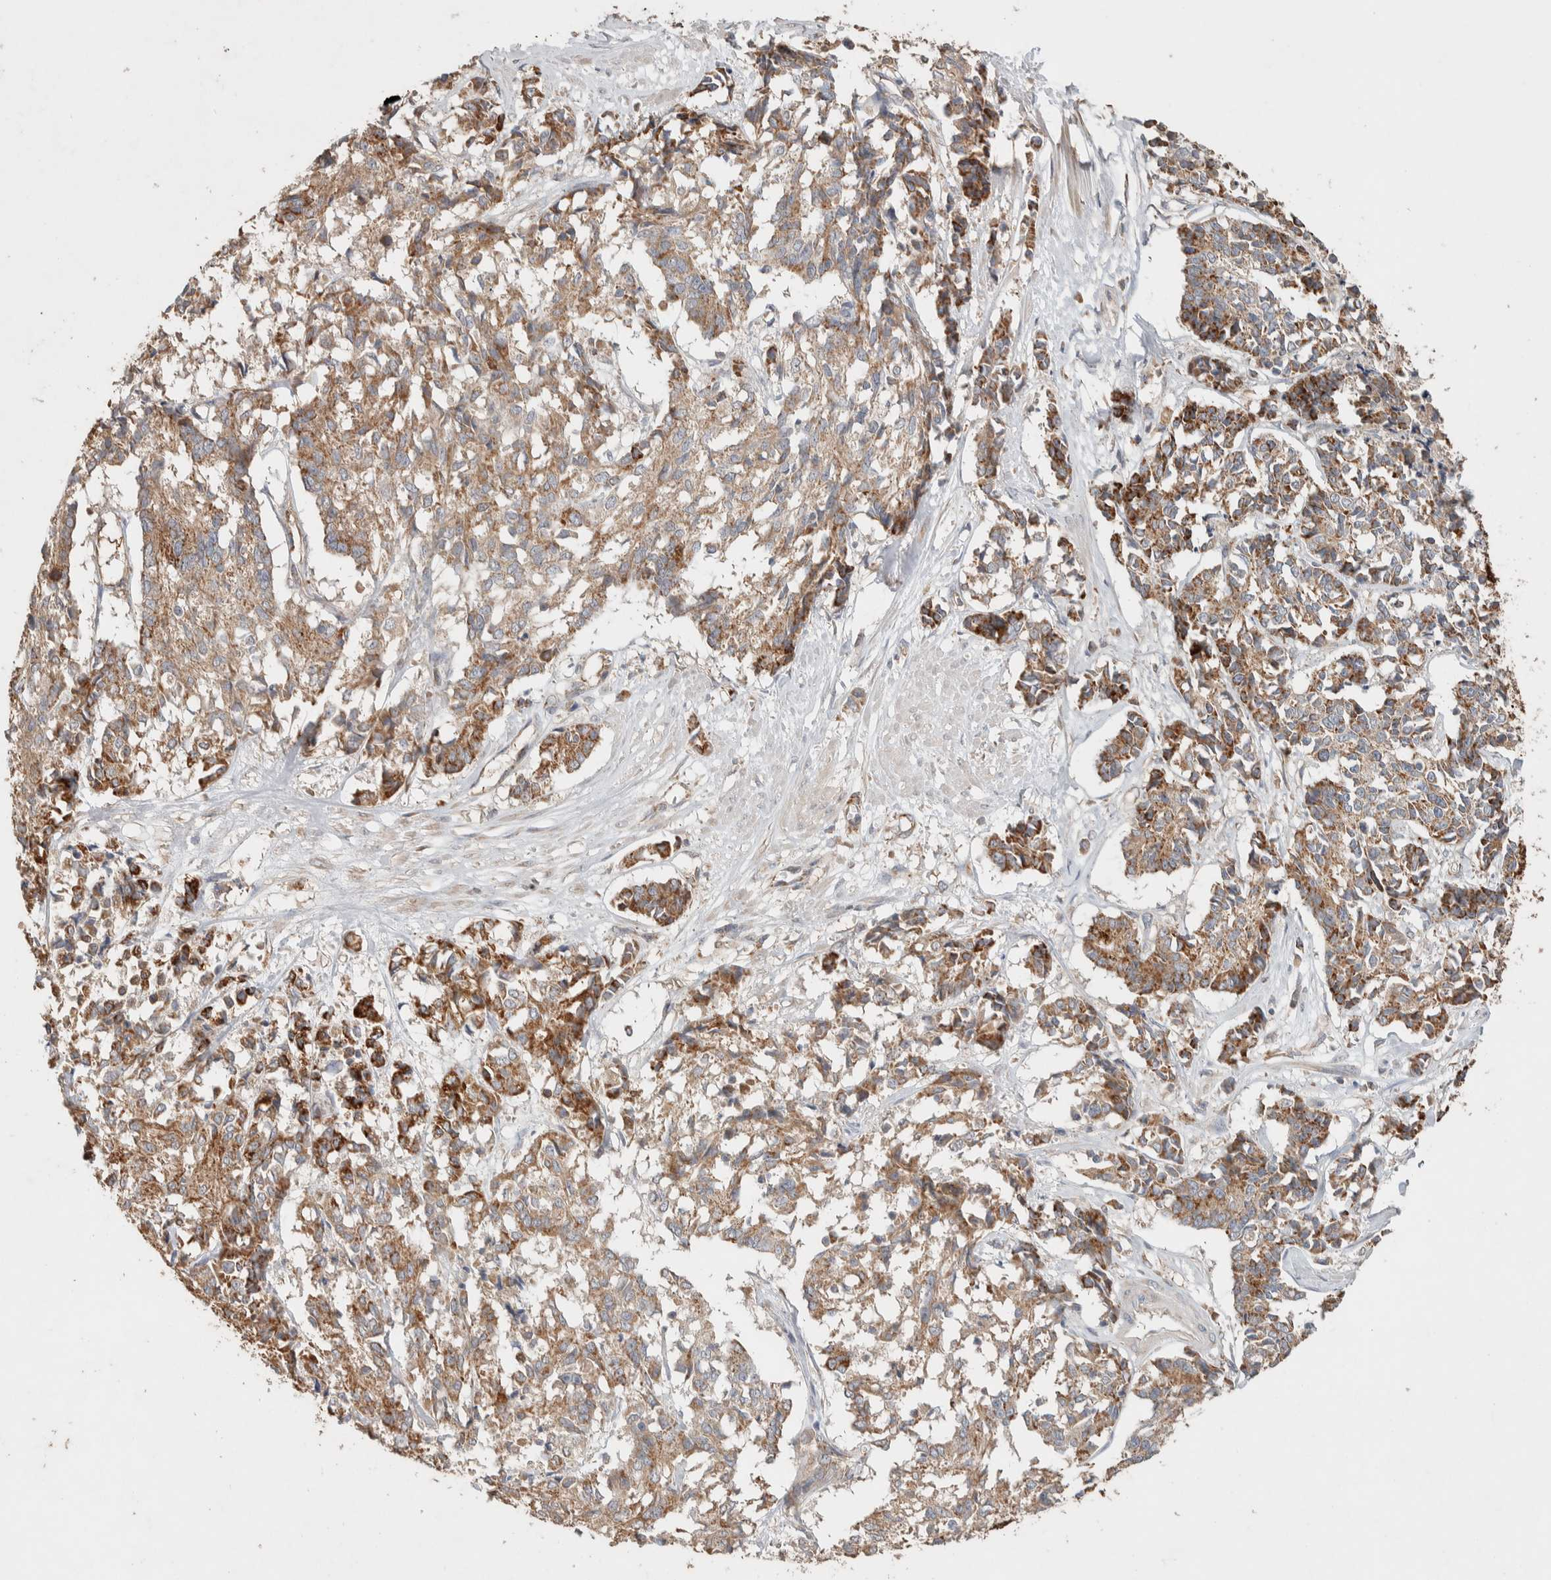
{"staining": {"intensity": "moderate", "quantity": ">75%", "location": "cytoplasmic/membranous"}, "tissue": "cervical cancer", "cell_type": "Tumor cells", "image_type": "cancer", "snomed": [{"axis": "morphology", "description": "Squamous cell carcinoma, NOS"}, {"axis": "topography", "description": "Cervix"}], "caption": "Cervical cancer (squamous cell carcinoma) was stained to show a protein in brown. There is medium levels of moderate cytoplasmic/membranous staining in about >75% of tumor cells.", "gene": "DEPTOR", "patient": {"sex": "female", "age": 35}}